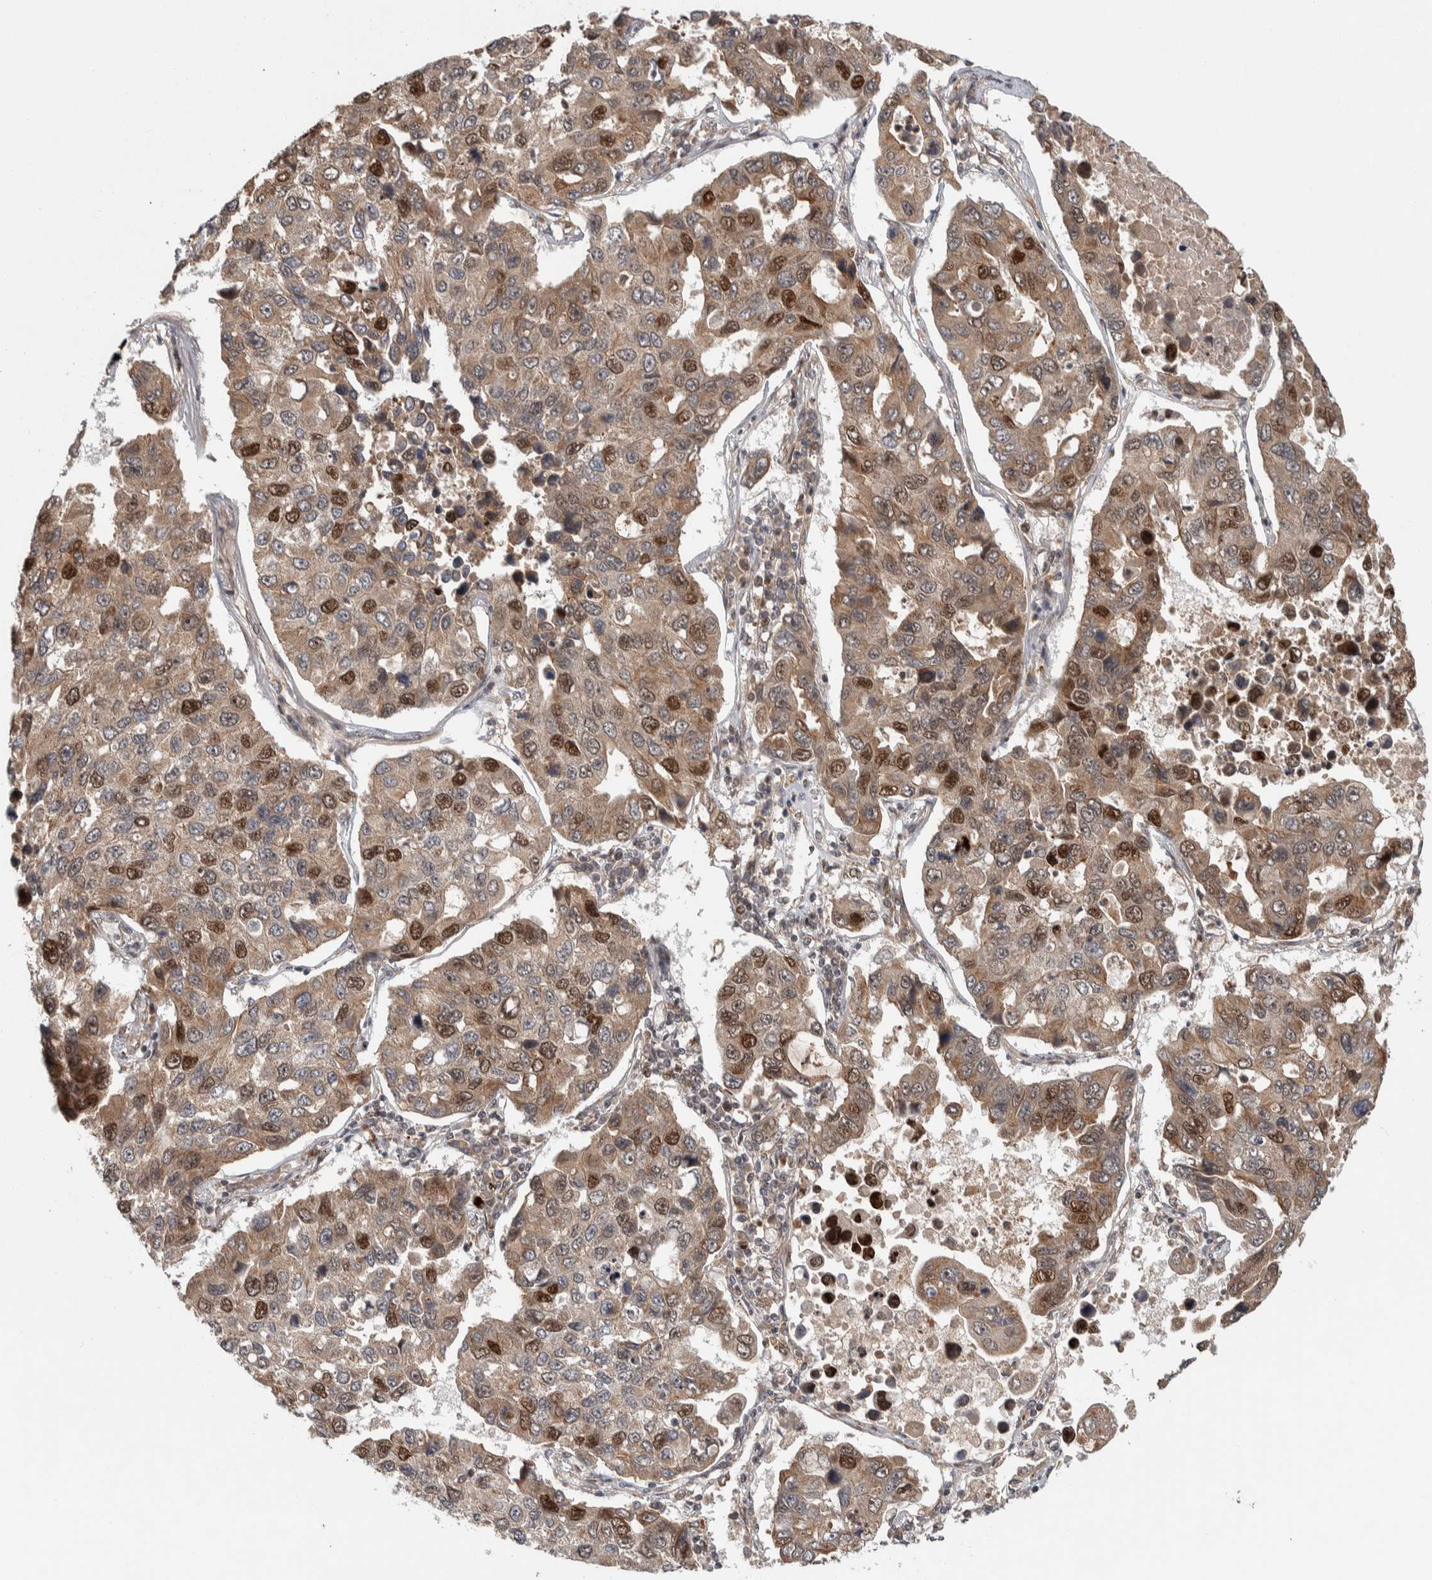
{"staining": {"intensity": "moderate", "quantity": ">75%", "location": "cytoplasmic/membranous,nuclear"}, "tissue": "lung cancer", "cell_type": "Tumor cells", "image_type": "cancer", "snomed": [{"axis": "morphology", "description": "Adenocarcinoma, NOS"}, {"axis": "topography", "description": "Lung"}], "caption": "Lung adenocarcinoma stained for a protein (brown) displays moderate cytoplasmic/membranous and nuclear positive positivity in about >75% of tumor cells.", "gene": "RPS6KA4", "patient": {"sex": "male", "age": 64}}